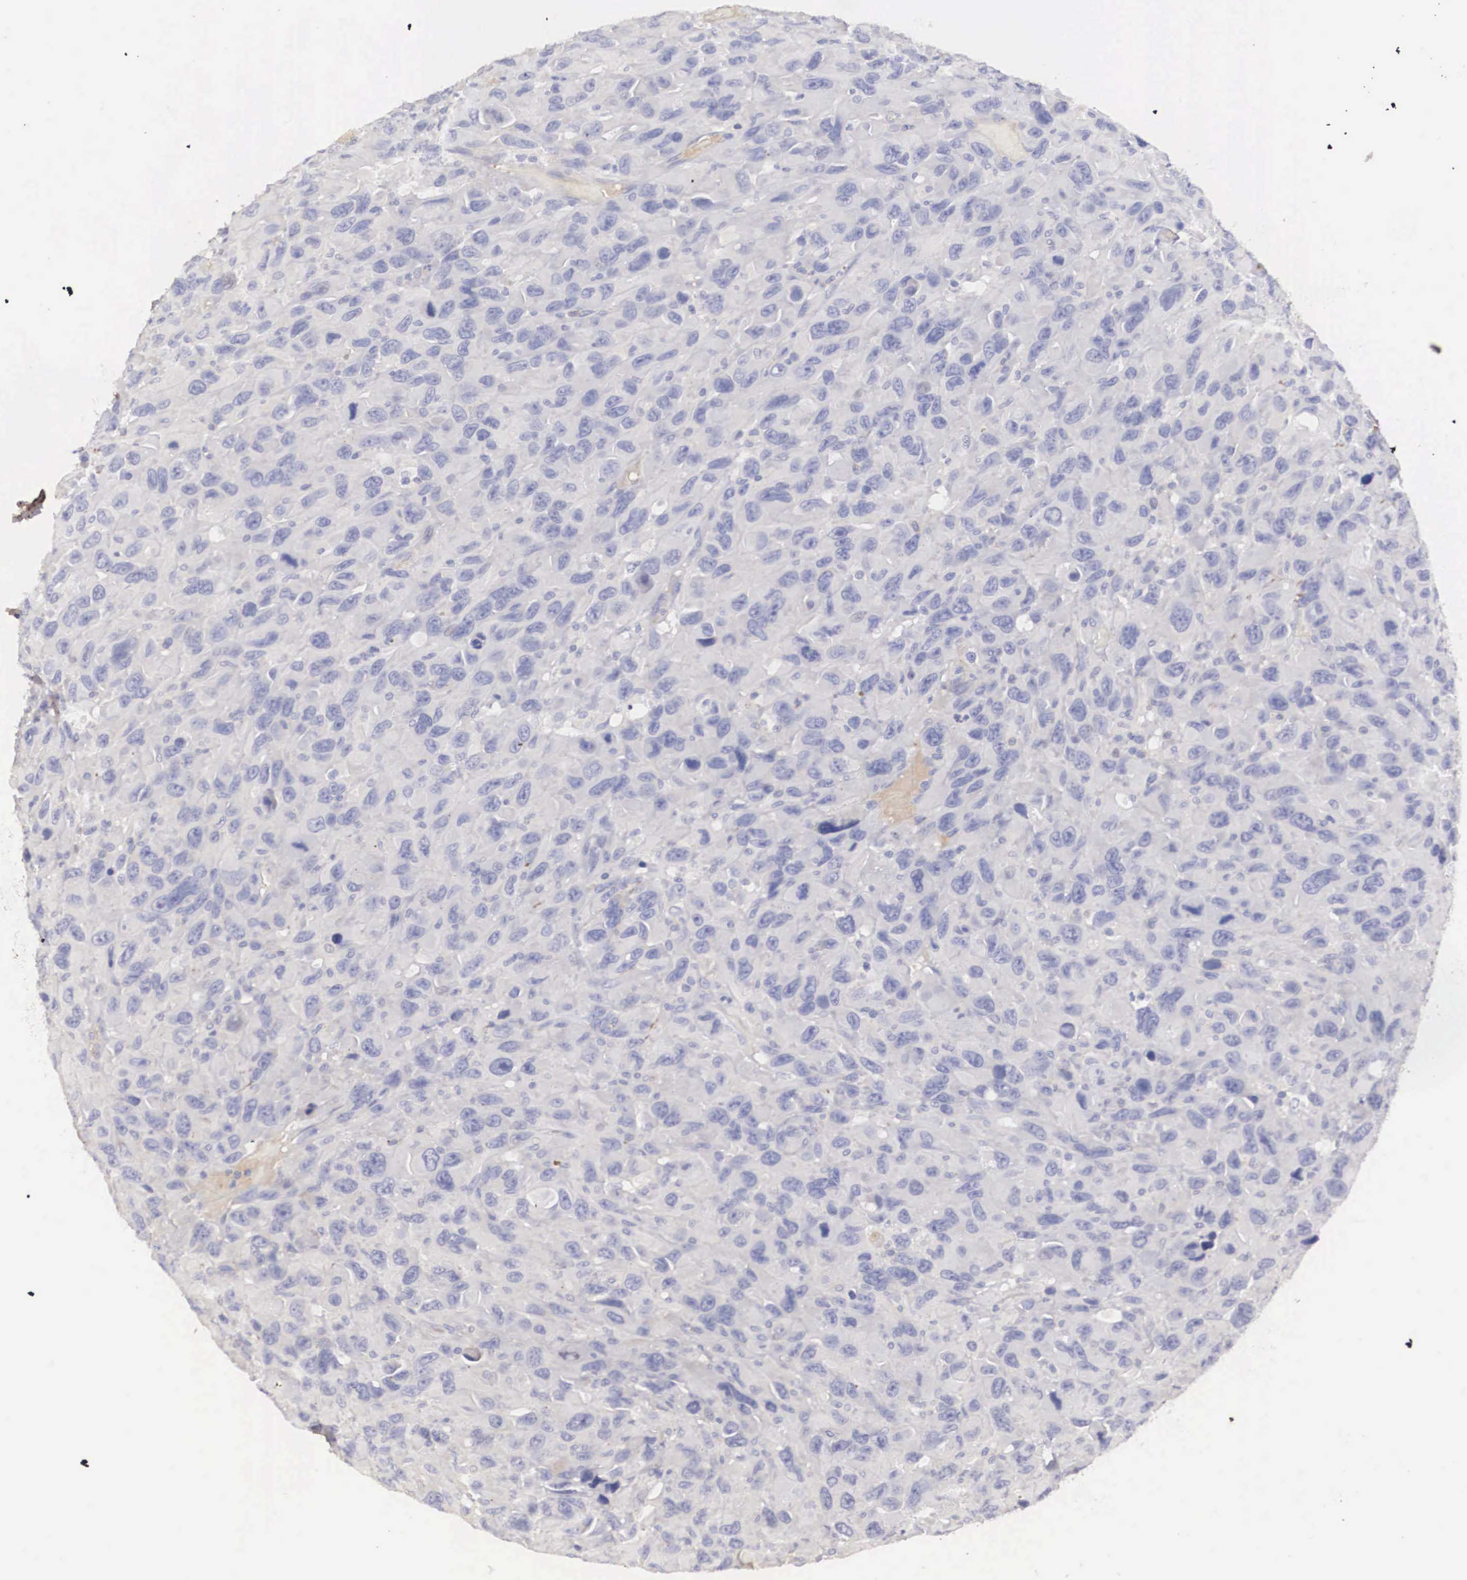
{"staining": {"intensity": "negative", "quantity": "none", "location": "none"}, "tissue": "renal cancer", "cell_type": "Tumor cells", "image_type": "cancer", "snomed": [{"axis": "morphology", "description": "Adenocarcinoma, NOS"}, {"axis": "topography", "description": "Kidney"}], "caption": "Adenocarcinoma (renal) stained for a protein using immunohistochemistry (IHC) exhibits no positivity tumor cells.", "gene": "CLU", "patient": {"sex": "male", "age": 79}}